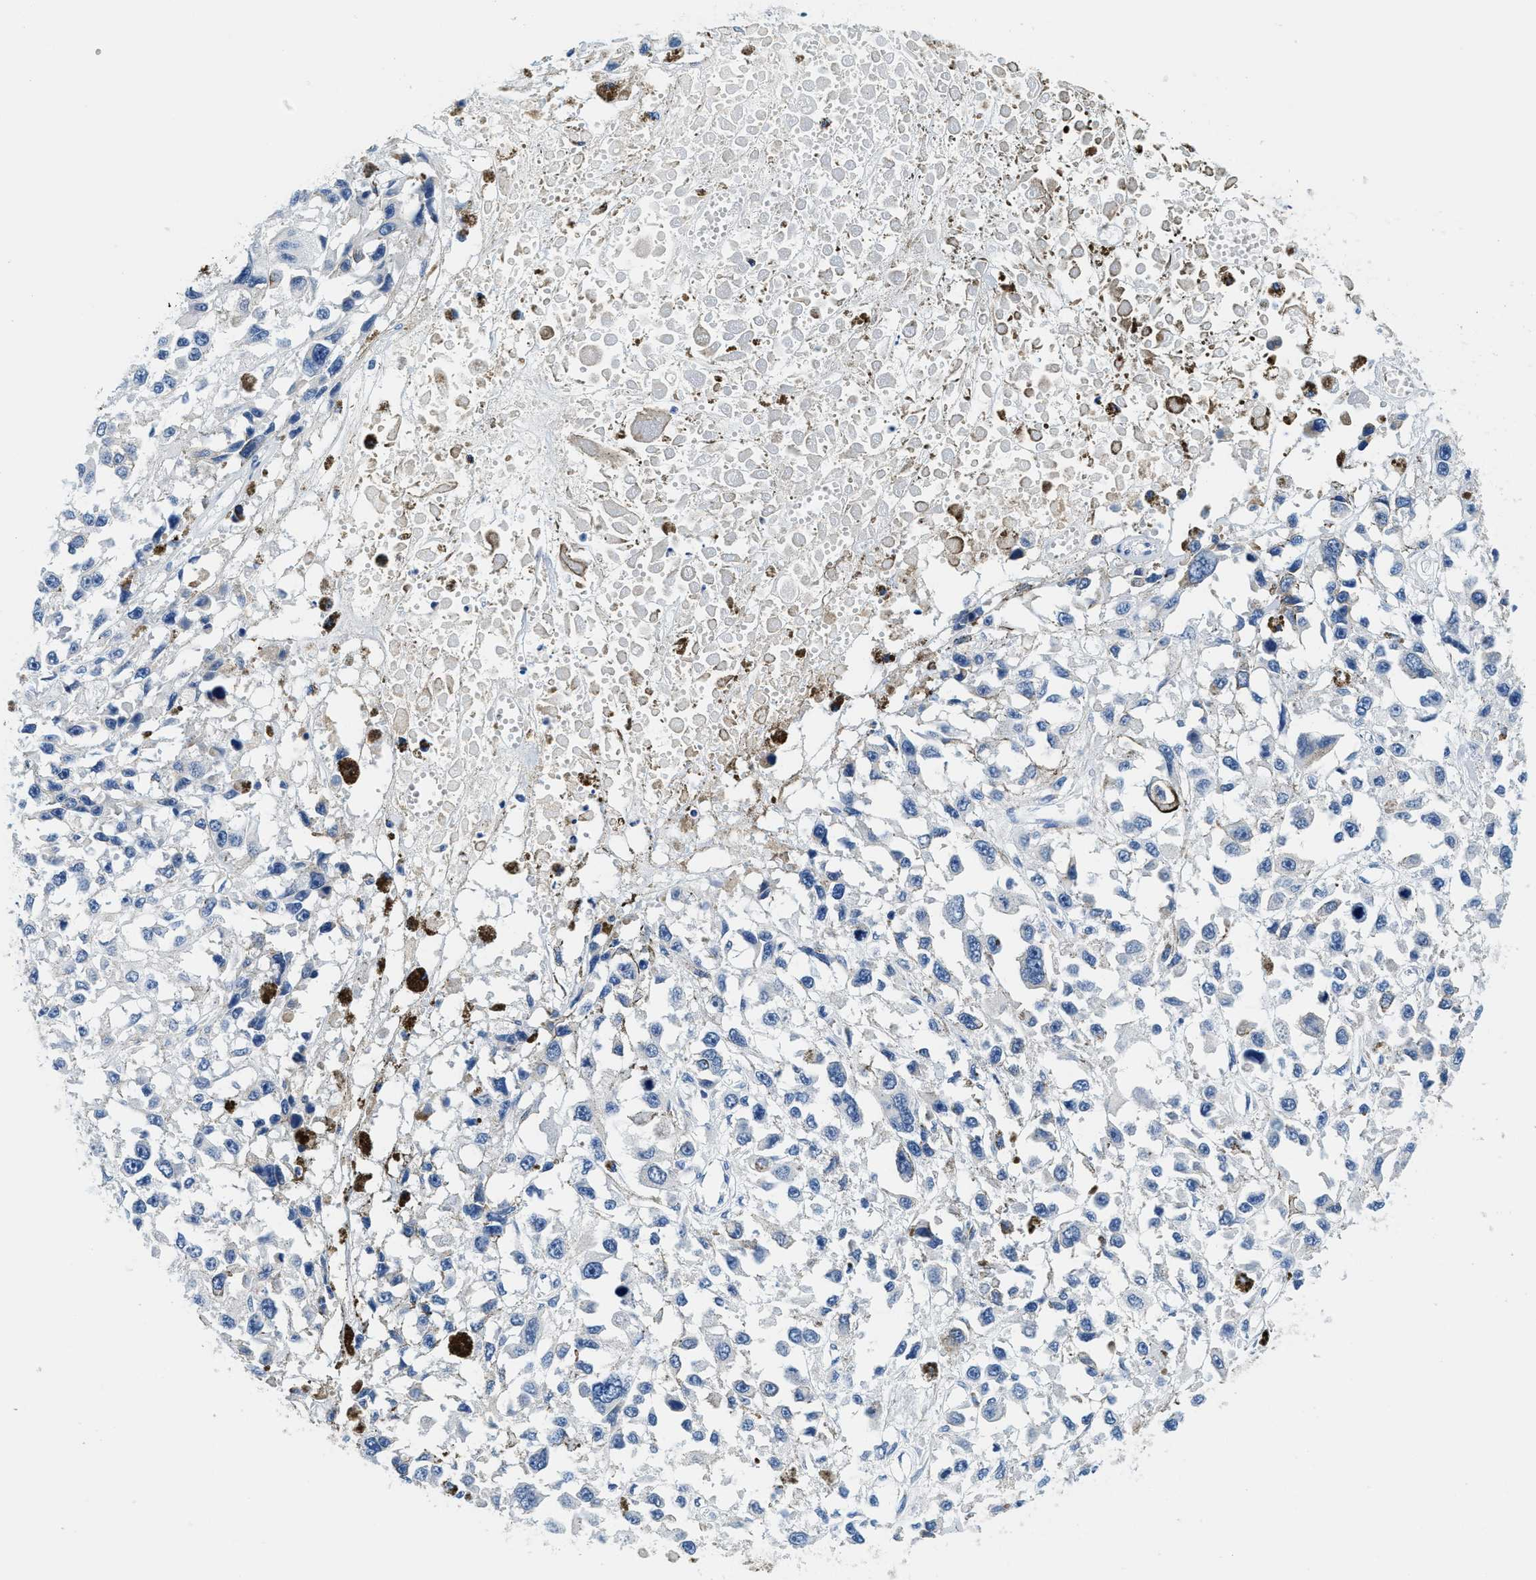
{"staining": {"intensity": "negative", "quantity": "none", "location": "none"}, "tissue": "melanoma", "cell_type": "Tumor cells", "image_type": "cancer", "snomed": [{"axis": "morphology", "description": "Malignant melanoma, Metastatic site"}, {"axis": "topography", "description": "Lymph node"}], "caption": "DAB (3,3'-diaminobenzidine) immunohistochemical staining of human melanoma demonstrates no significant positivity in tumor cells.", "gene": "GSTM3", "patient": {"sex": "male", "age": 59}}